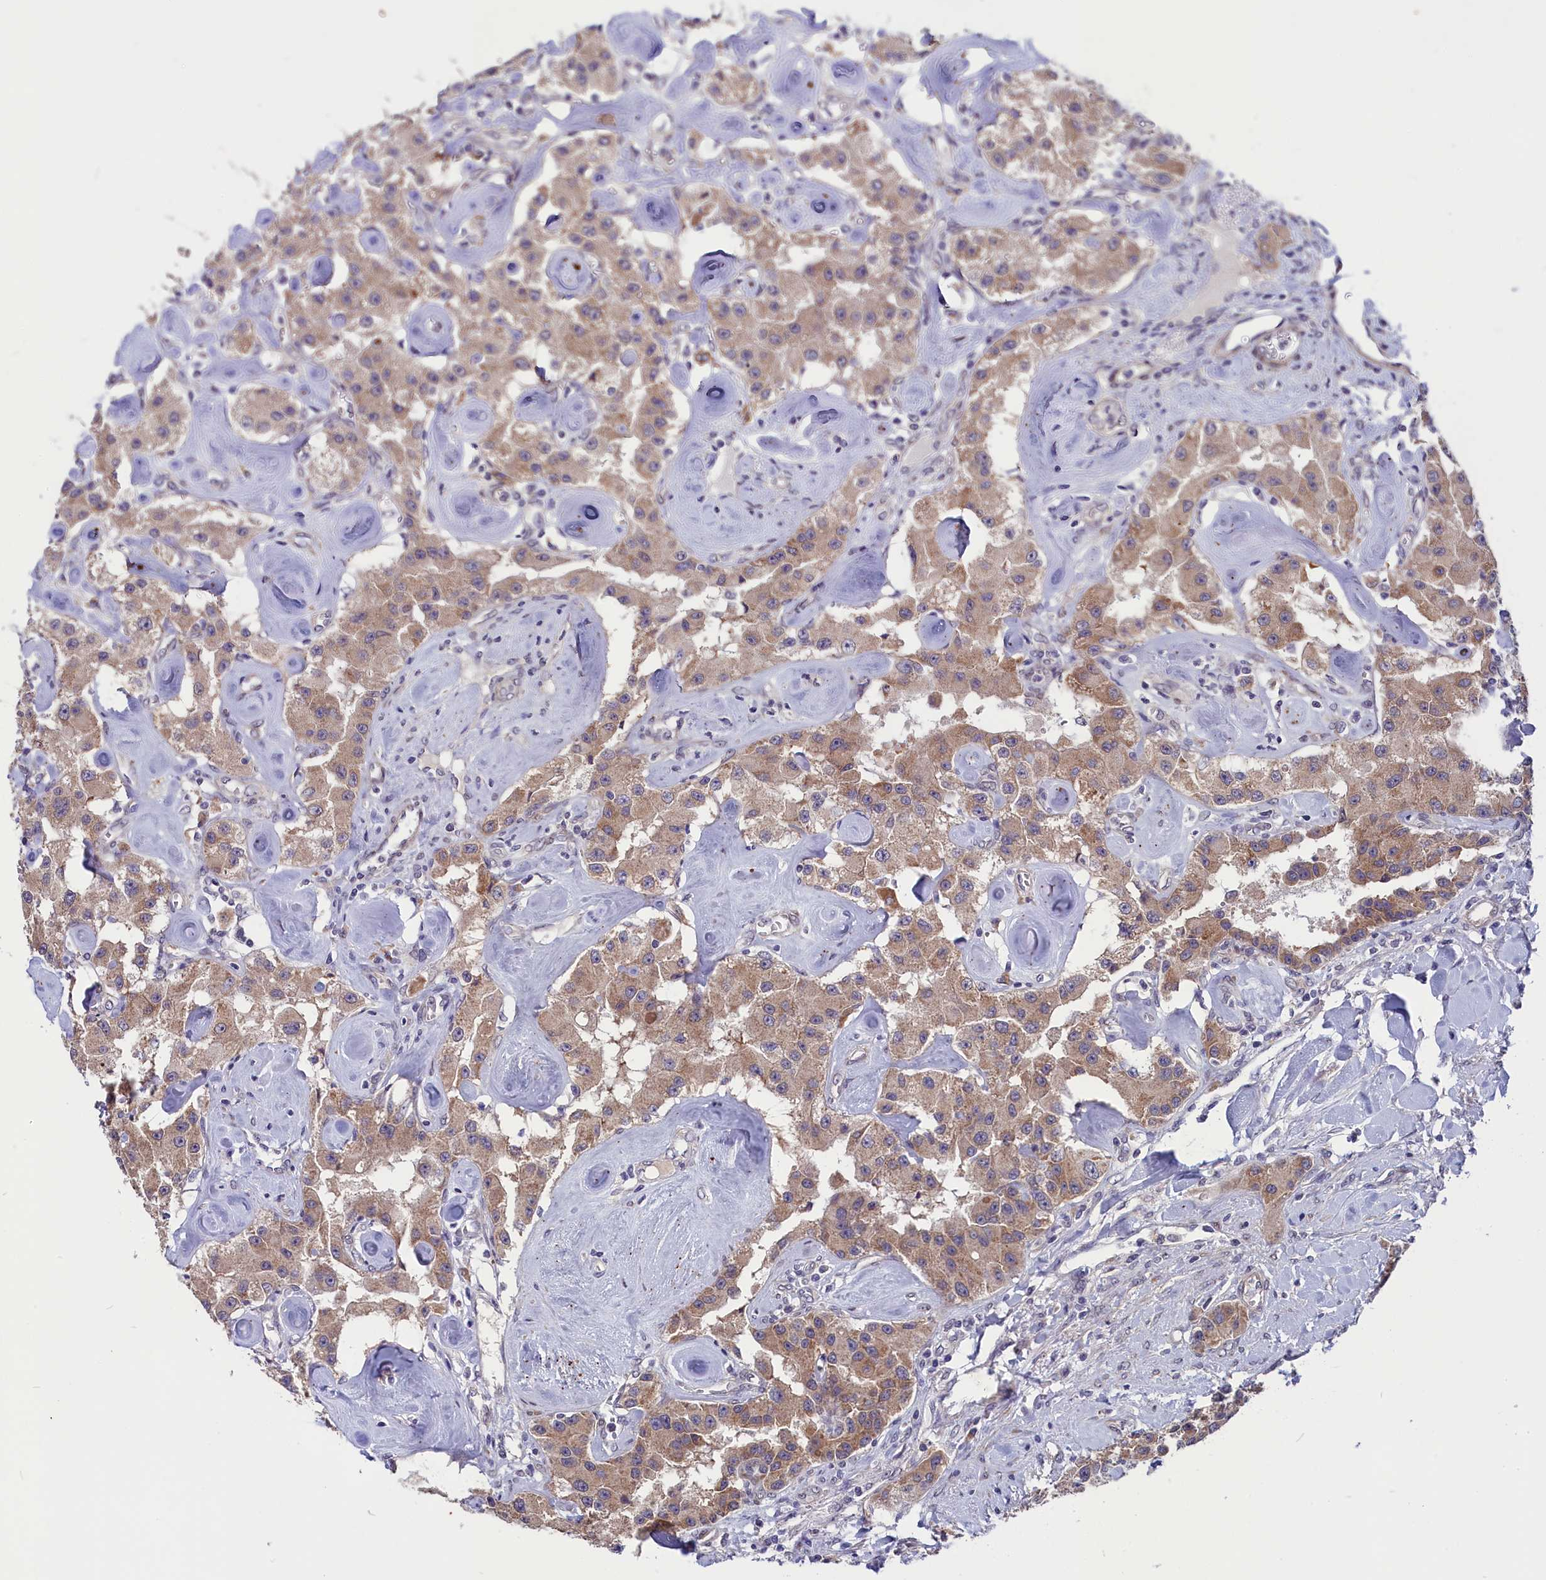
{"staining": {"intensity": "moderate", "quantity": ">75%", "location": "cytoplasmic/membranous"}, "tissue": "carcinoid", "cell_type": "Tumor cells", "image_type": "cancer", "snomed": [{"axis": "morphology", "description": "Carcinoid, malignant, NOS"}, {"axis": "topography", "description": "Pancreas"}], "caption": "Immunohistochemical staining of malignant carcinoid shows medium levels of moderate cytoplasmic/membranous protein positivity in approximately >75% of tumor cells.", "gene": "SLC39A6", "patient": {"sex": "male", "age": 41}}